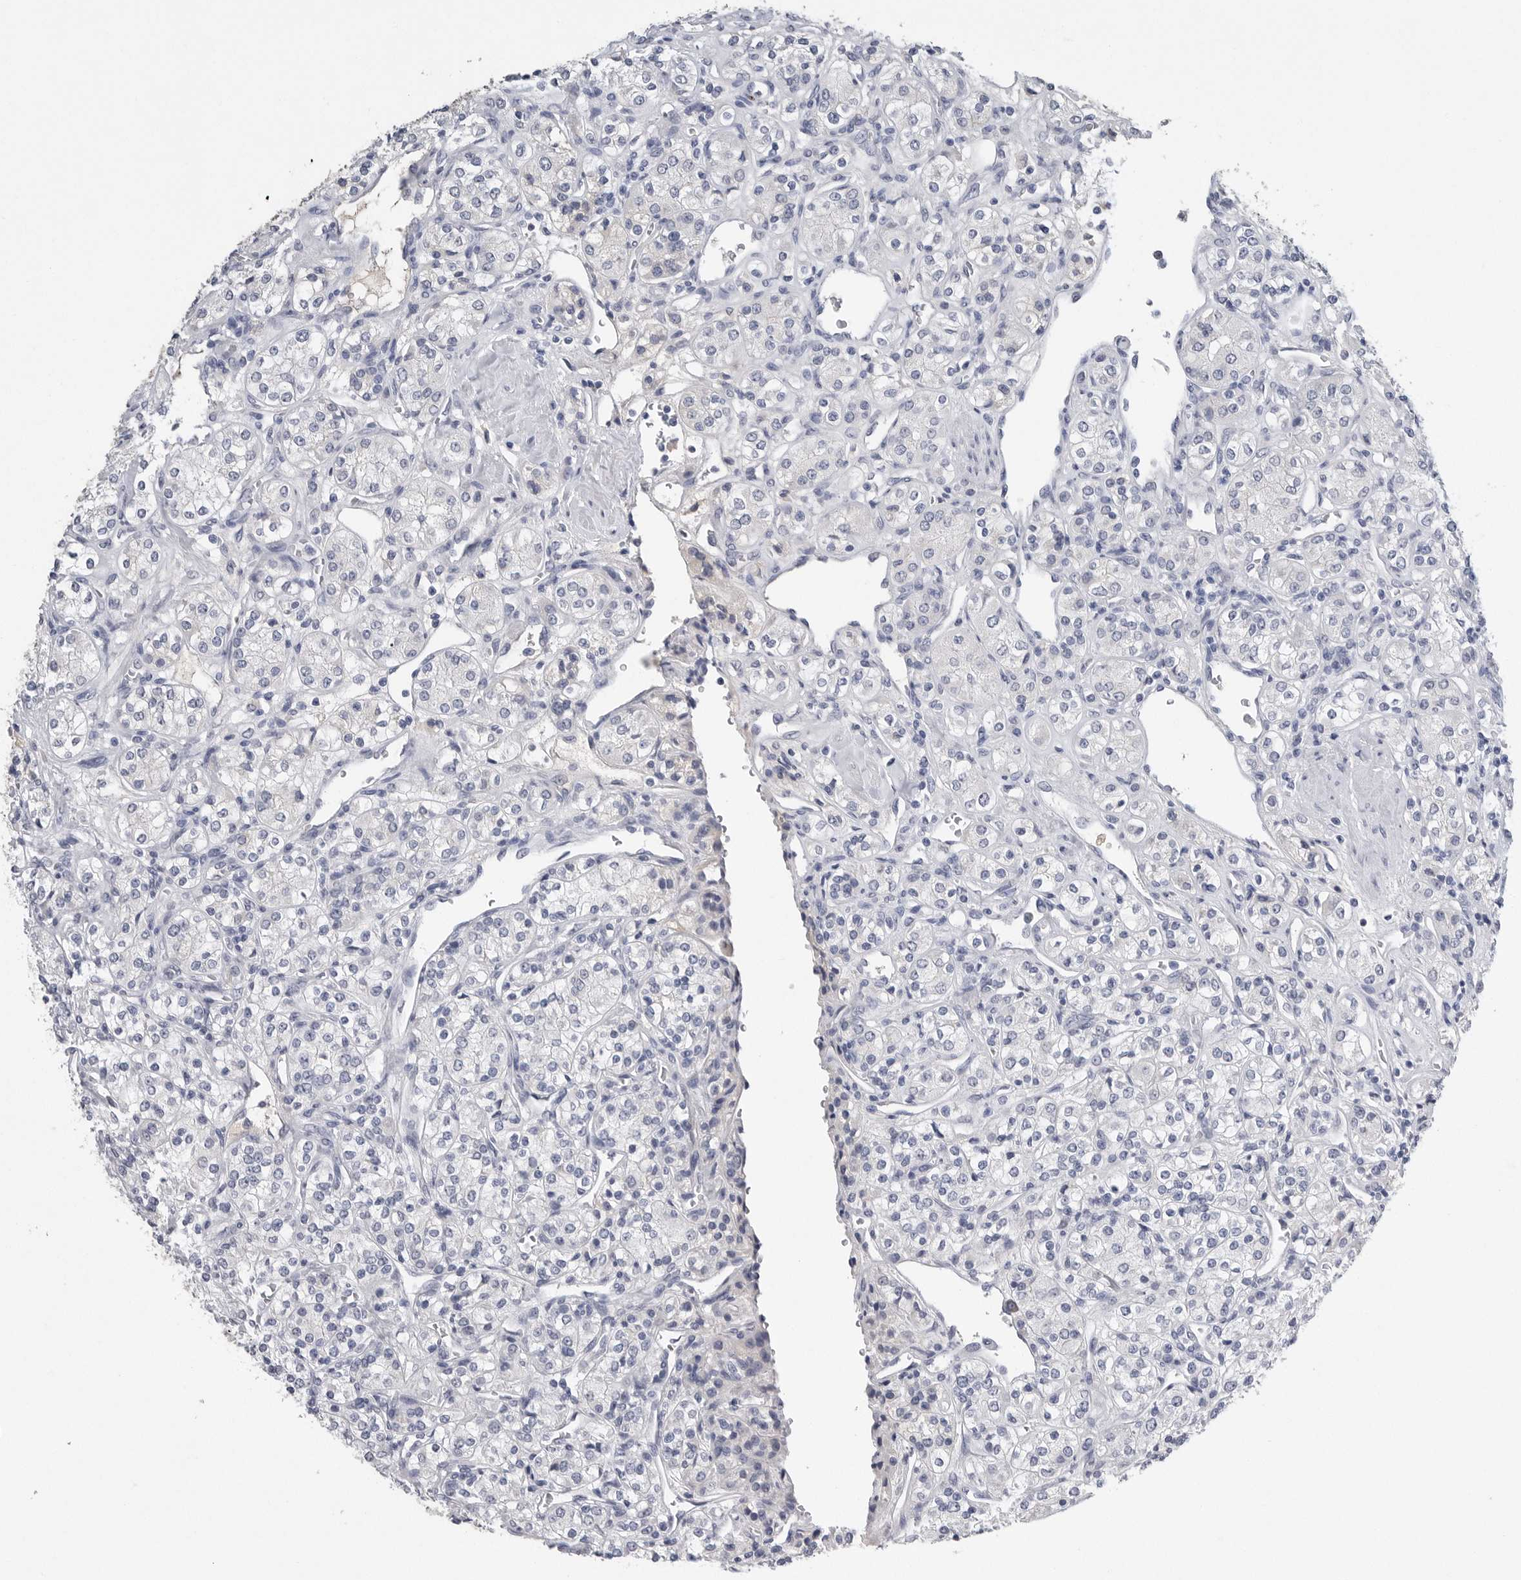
{"staining": {"intensity": "negative", "quantity": "none", "location": "none"}, "tissue": "renal cancer", "cell_type": "Tumor cells", "image_type": "cancer", "snomed": [{"axis": "morphology", "description": "Adenocarcinoma, NOS"}, {"axis": "topography", "description": "Kidney"}], "caption": "Renal cancer (adenocarcinoma) stained for a protein using immunohistochemistry (IHC) shows no expression tumor cells.", "gene": "FABP6", "patient": {"sex": "male", "age": 77}}